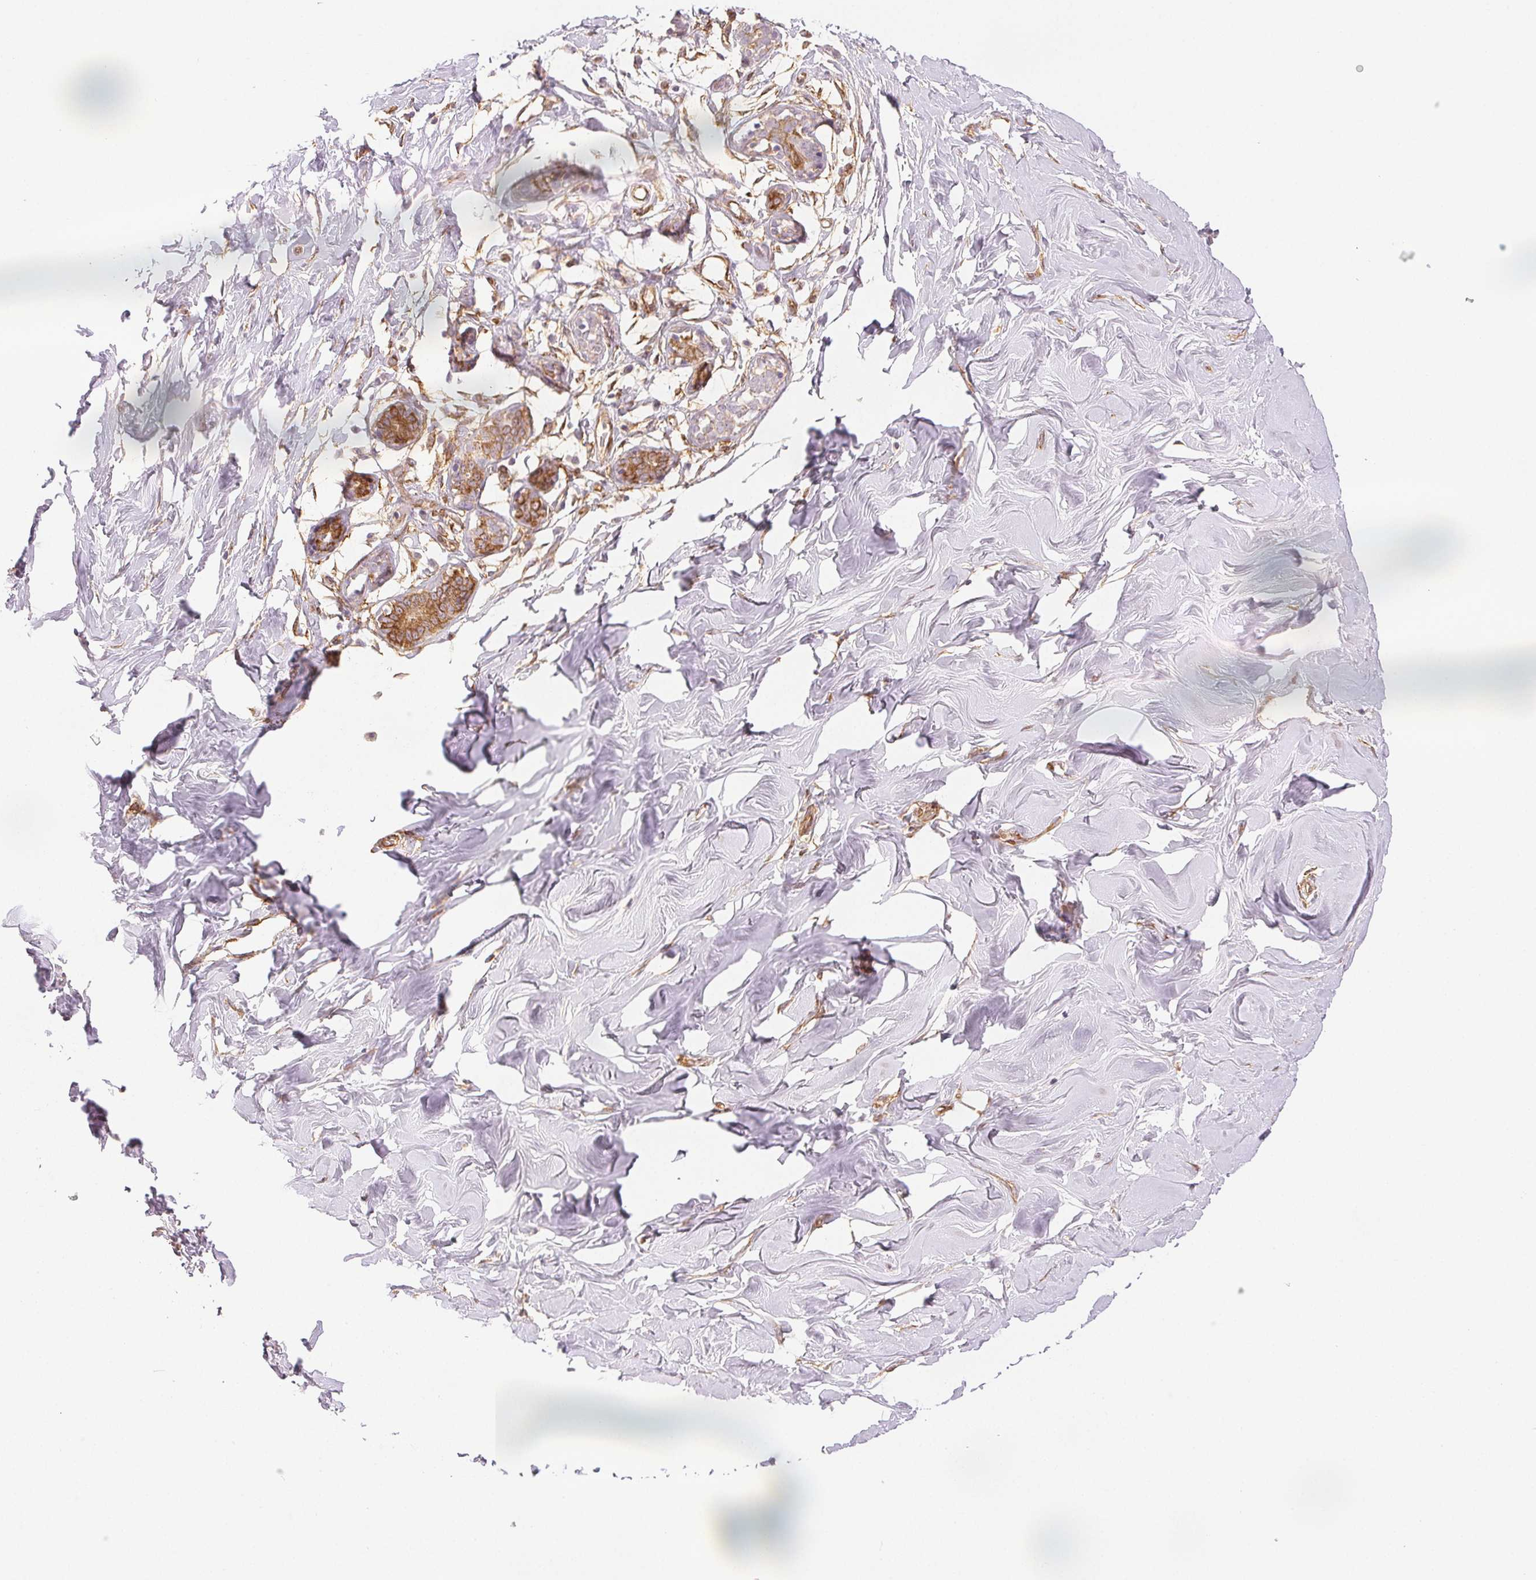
{"staining": {"intensity": "moderate", "quantity": "<25%", "location": "cytoplasmic/membranous"}, "tissue": "breast", "cell_type": "Adipocytes", "image_type": "normal", "snomed": [{"axis": "morphology", "description": "Normal tissue, NOS"}, {"axis": "topography", "description": "Breast"}], "caption": "An immunohistochemistry image of unremarkable tissue is shown. Protein staining in brown highlights moderate cytoplasmic/membranous positivity in breast within adipocytes.", "gene": "DIAPH2", "patient": {"sex": "female", "age": 27}}